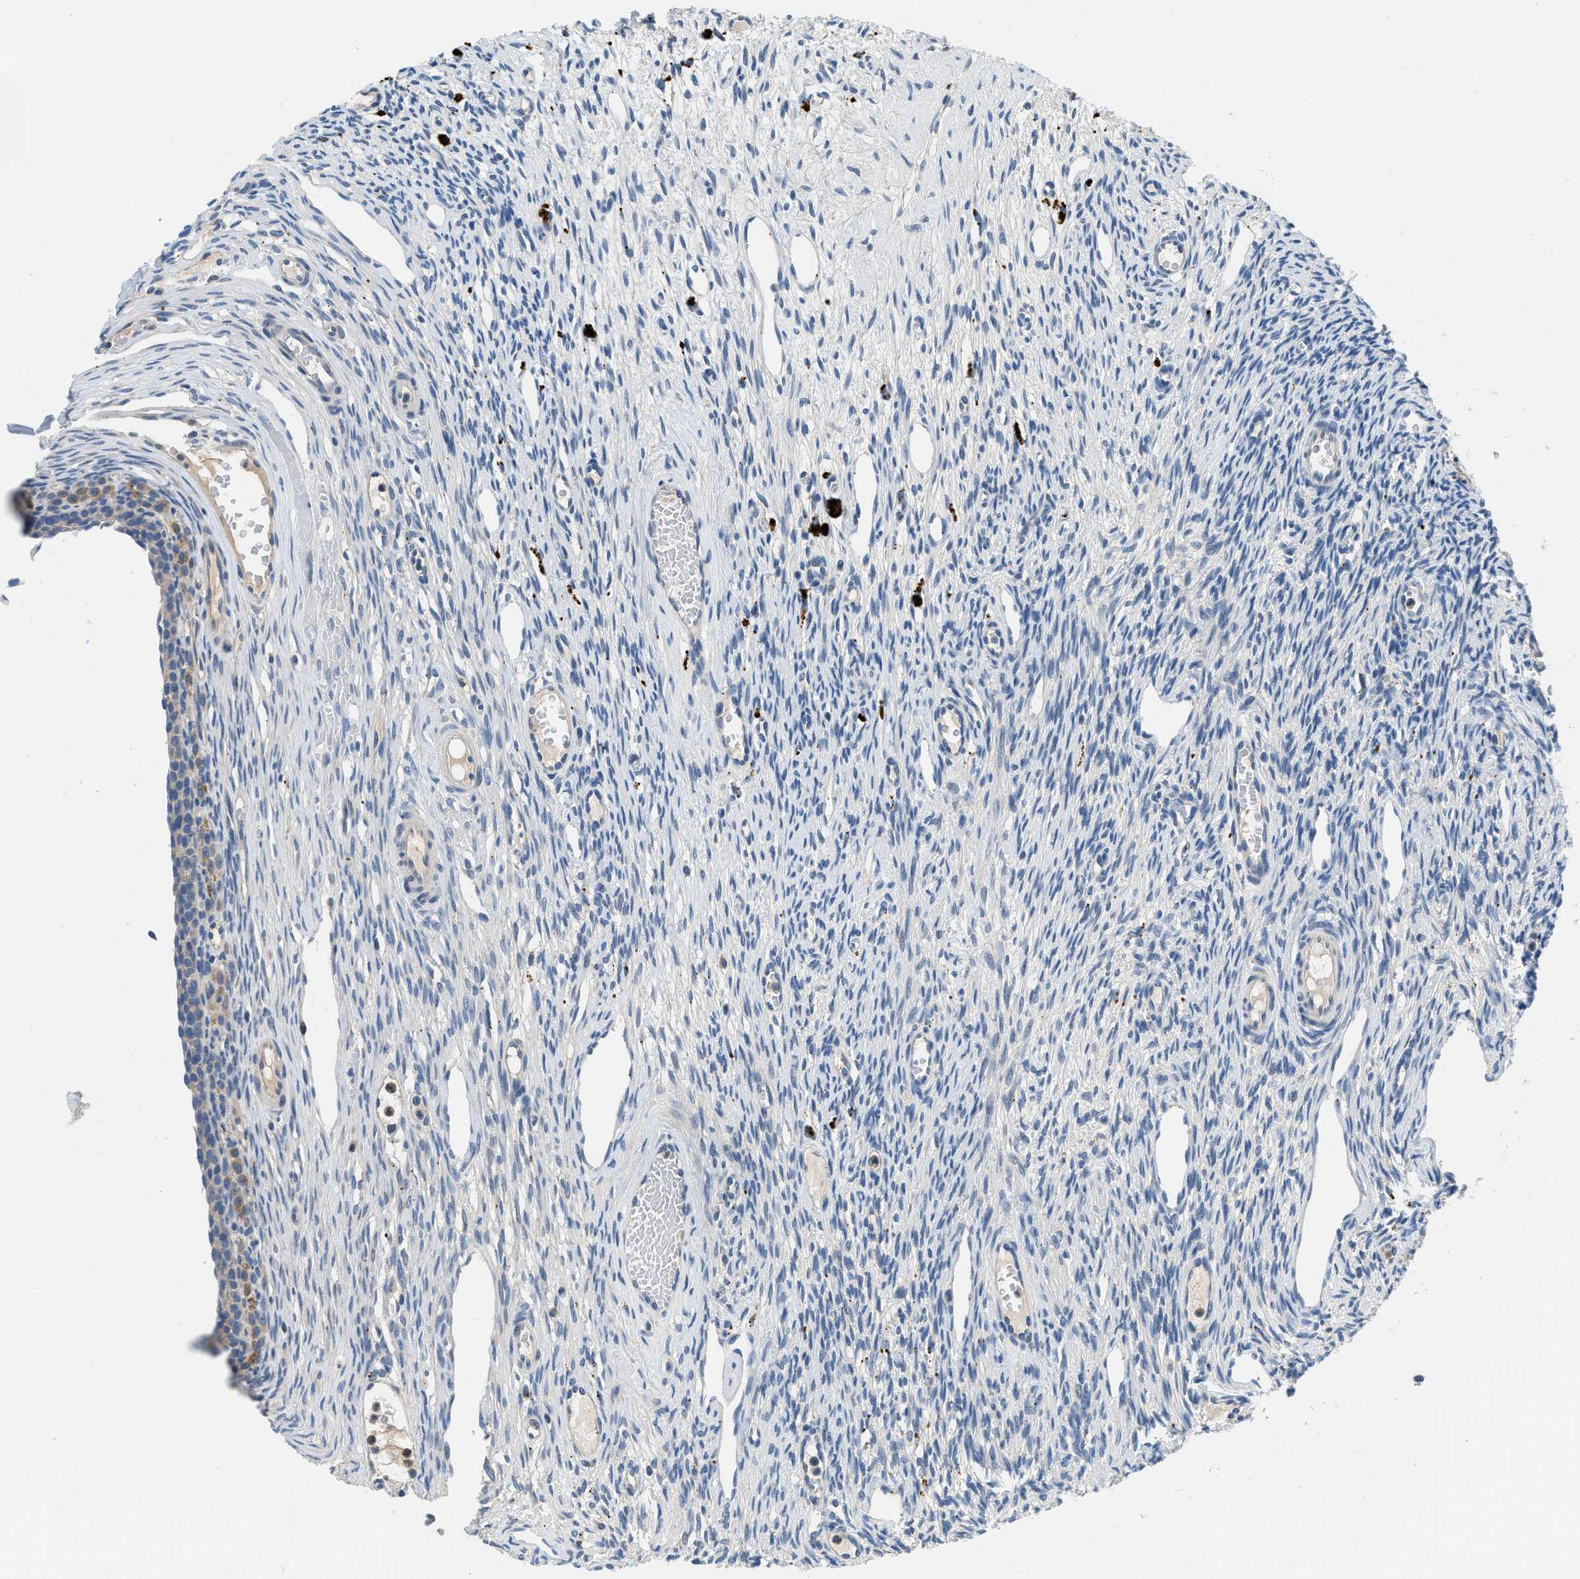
{"staining": {"intensity": "weak", "quantity": "25%-75%", "location": "cytoplasmic/membranous"}, "tissue": "ovary", "cell_type": "Follicle cells", "image_type": "normal", "snomed": [{"axis": "morphology", "description": "Normal tissue, NOS"}, {"axis": "topography", "description": "Ovary"}], "caption": "Weak cytoplasmic/membranous positivity for a protein is seen in approximately 25%-75% of follicle cells of normal ovary using immunohistochemistry.", "gene": "ADGRE3", "patient": {"sex": "female", "age": 33}}